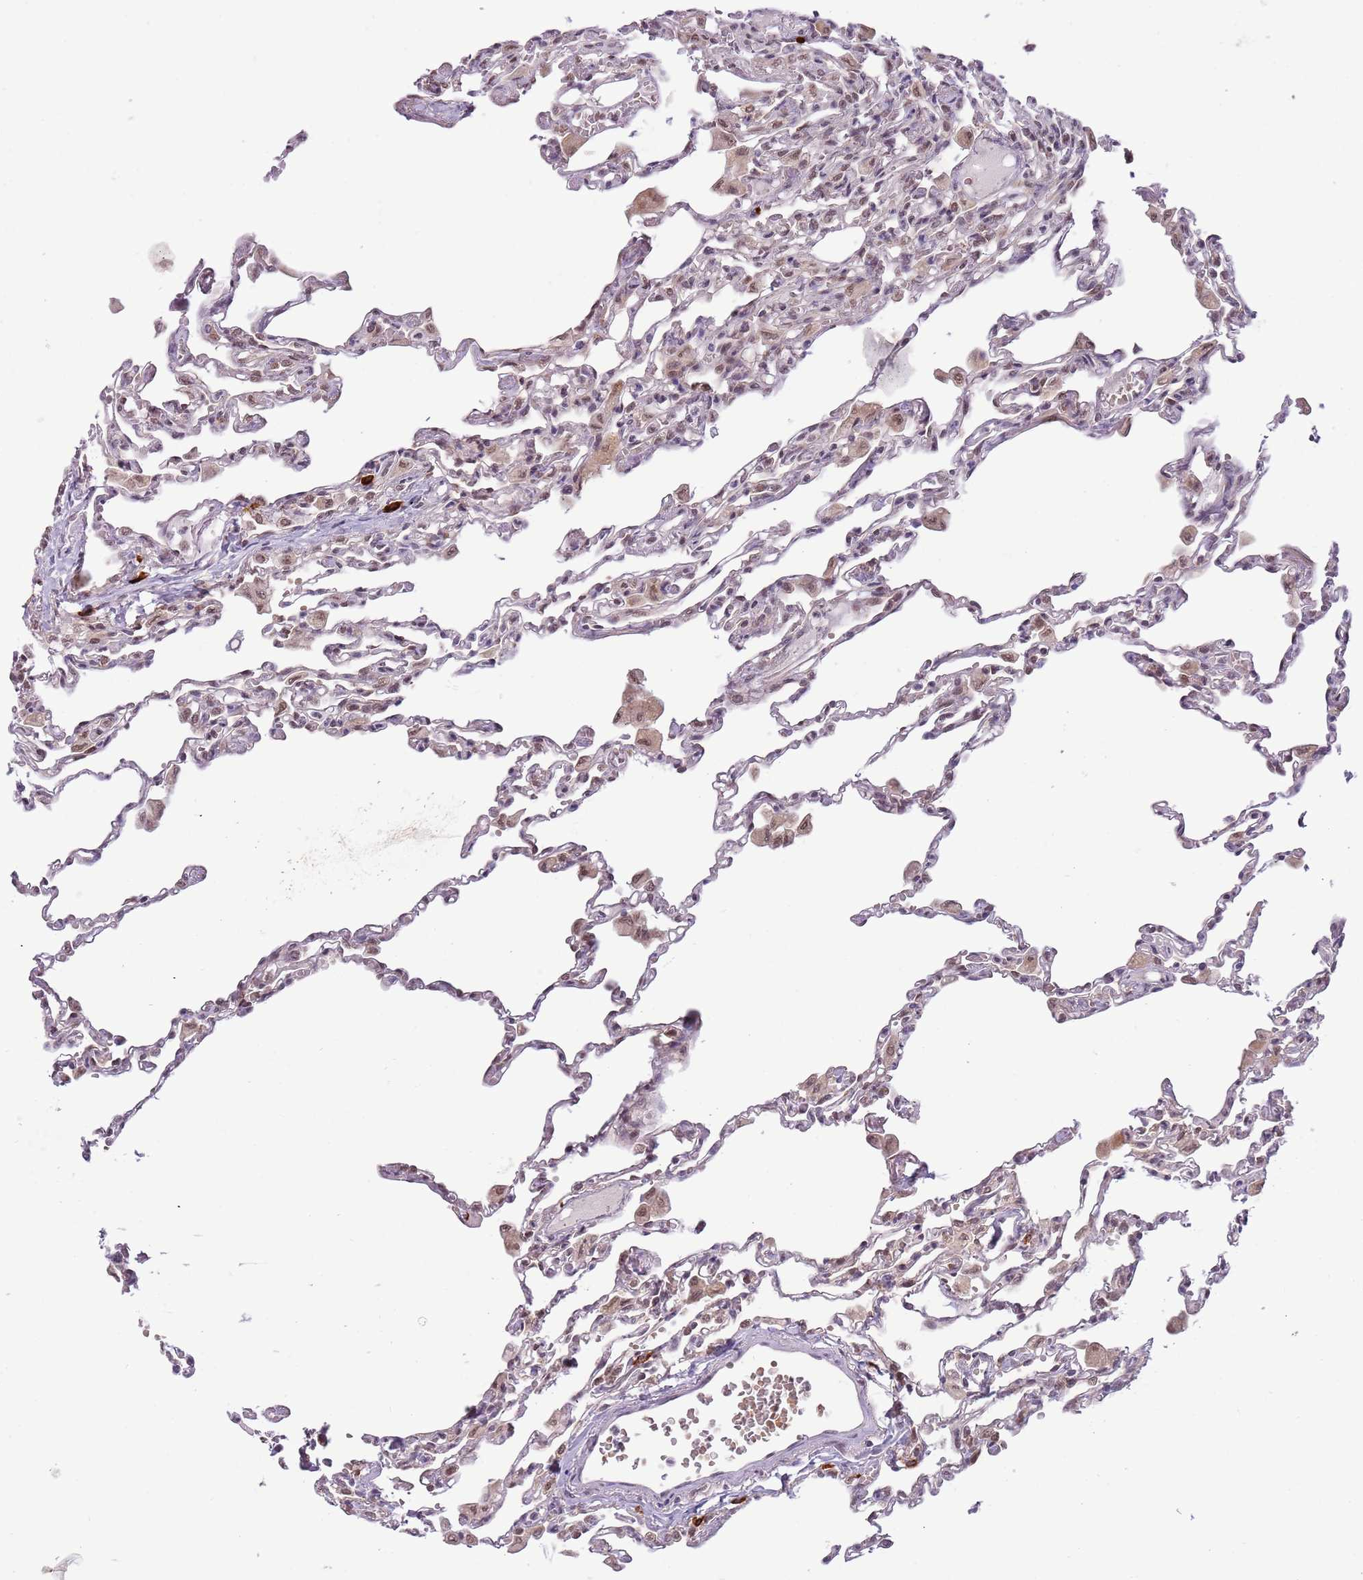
{"staining": {"intensity": "weak", "quantity": "25%-75%", "location": "cytoplasmic/membranous,nuclear"}, "tissue": "lung", "cell_type": "Alveolar cells", "image_type": "normal", "snomed": [{"axis": "morphology", "description": "Normal tissue, NOS"}, {"axis": "topography", "description": "Bronchus"}, {"axis": "topography", "description": "Lung"}], "caption": "Alveolar cells demonstrate low levels of weak cytoplasmic/membranous,nuclear staining in approximately 25%-75% of cells in benign human lung.", "gene": "FAM120AOS", "patient": {"sex": "female", "age": 49}}